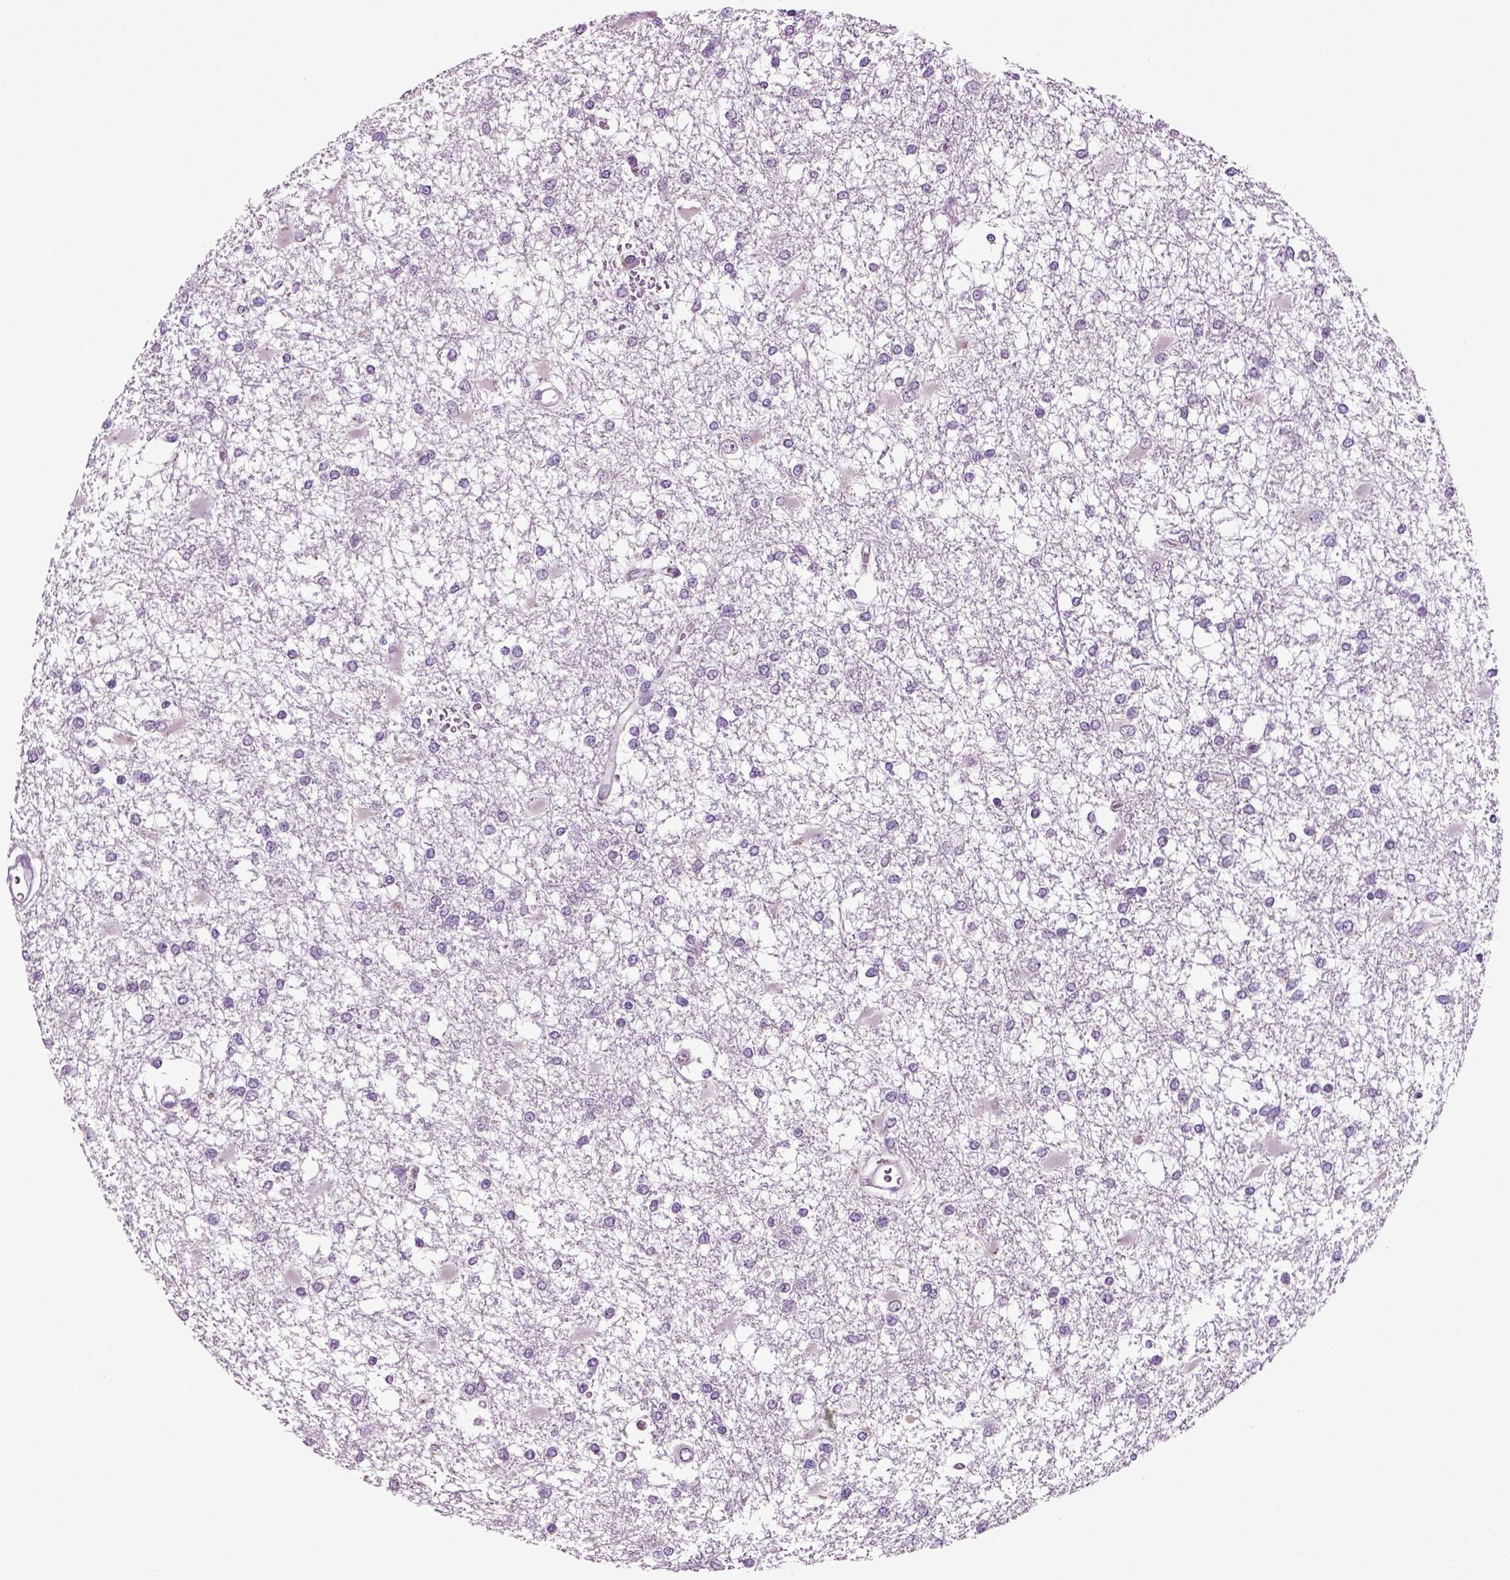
{"staining": {"intensity": "negative", "quantity": "none", "location": "none"}, "tissue": "glioma", "cell_type": "Tumor cells", "image_type": "cancer", "snomed": [{"axis": "morphology", "description": "Glioma, malignant, High grade"}, {"axis": "topography", "description": "Cerebral cortex"}], "caption": "Immunohistochemical staining of malignant glioma (high-grade) reveals no significant expression in tumor cells.", "gene": "SPATA17", "patient": {"sex": "male", "age": 79}}